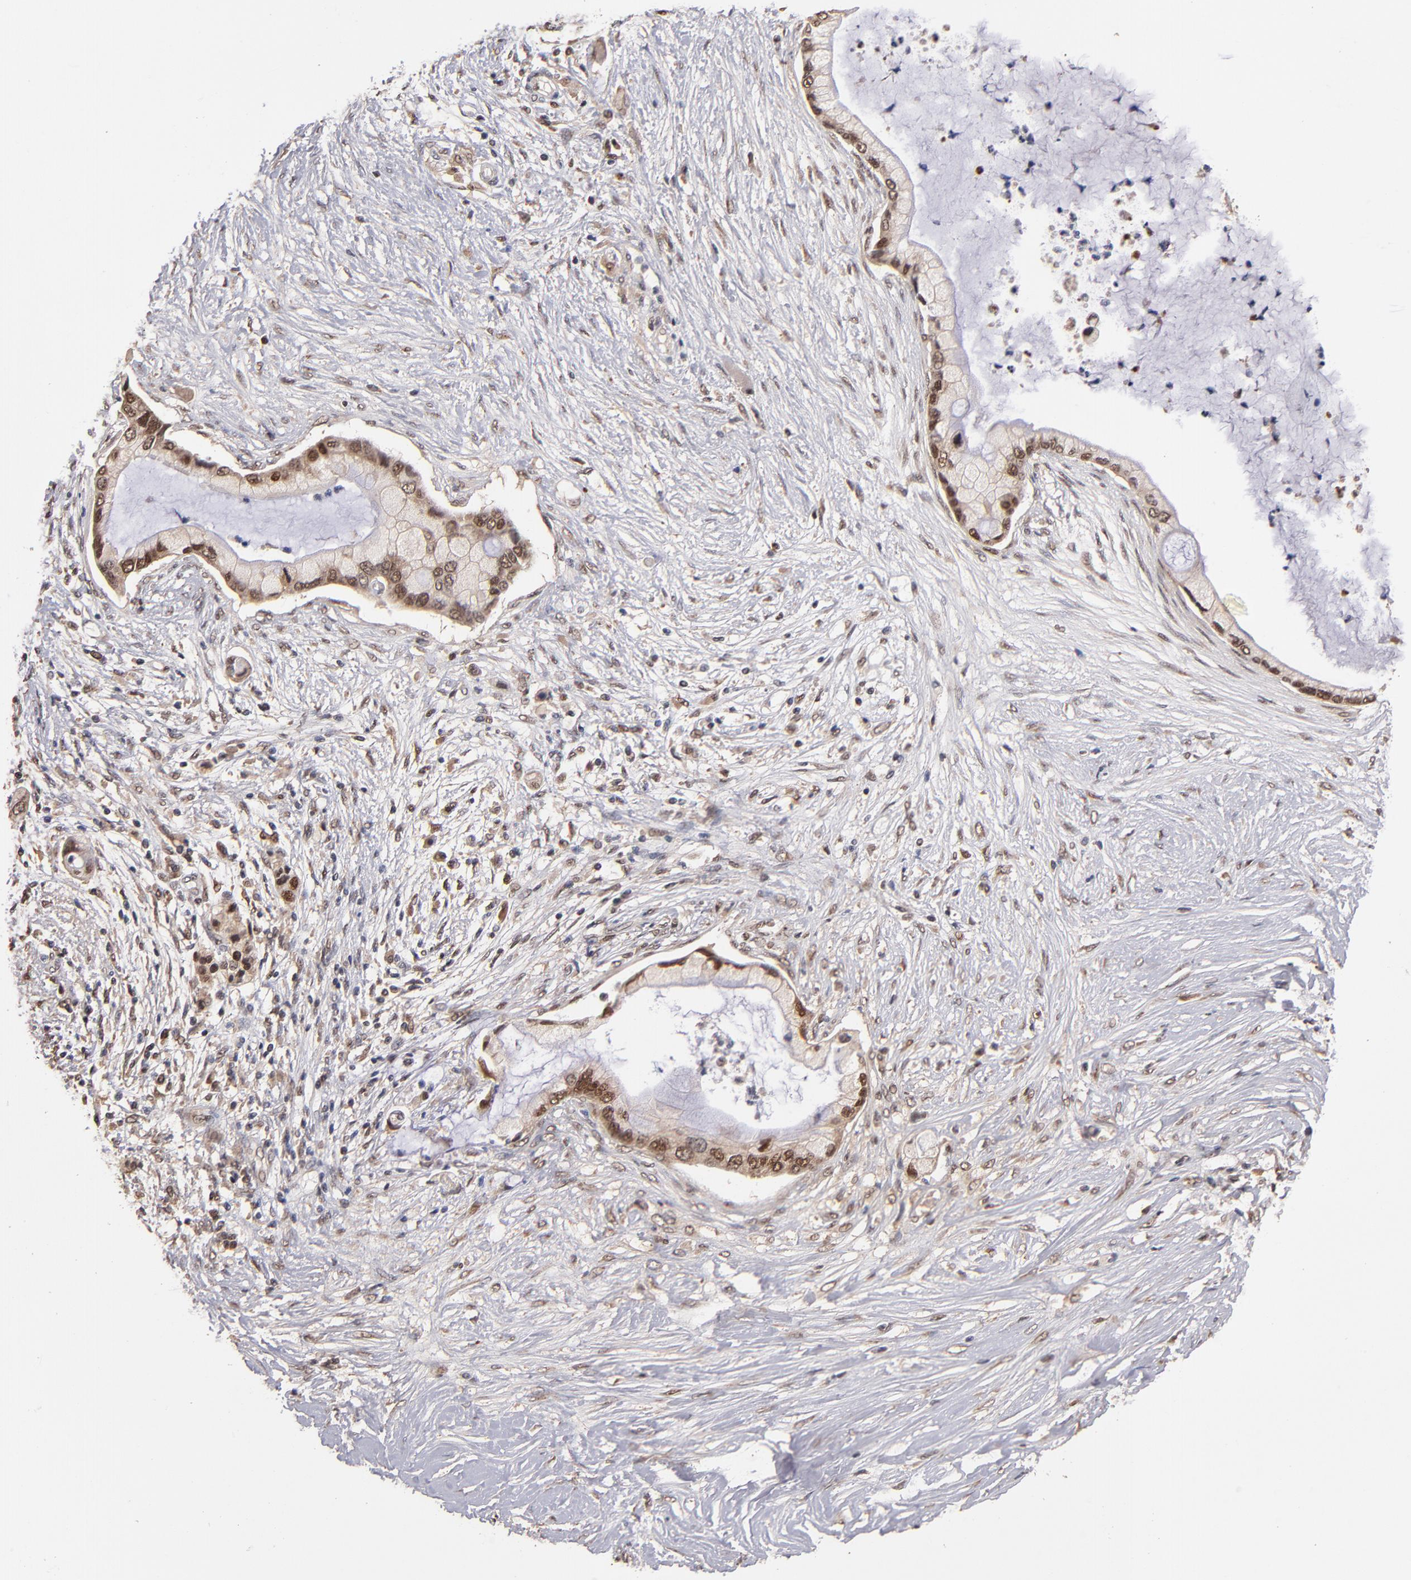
{"staining": {"intensity": "moderate", "quantity": ">75%", "location": "cytoplasmic/membranous,nuclear"}, "tissue": "pancreatic cancer", "cell_type": "Tumor cells", "image_type": "cancer", "snomed": [{"axis": "morphology", "description": "Adenocarcinoma, NOS"}, {"axis": "topography", "description": "Pancreas"}], "caption": "Human pancreatic cancer stained with a brown dye reveals moderate cytoplasmic/membranous and nuclear positive positivity in approximately >75% of tumor cells.", "gene": "EAPP", "patient": {"sex": "female", "age": 59}}